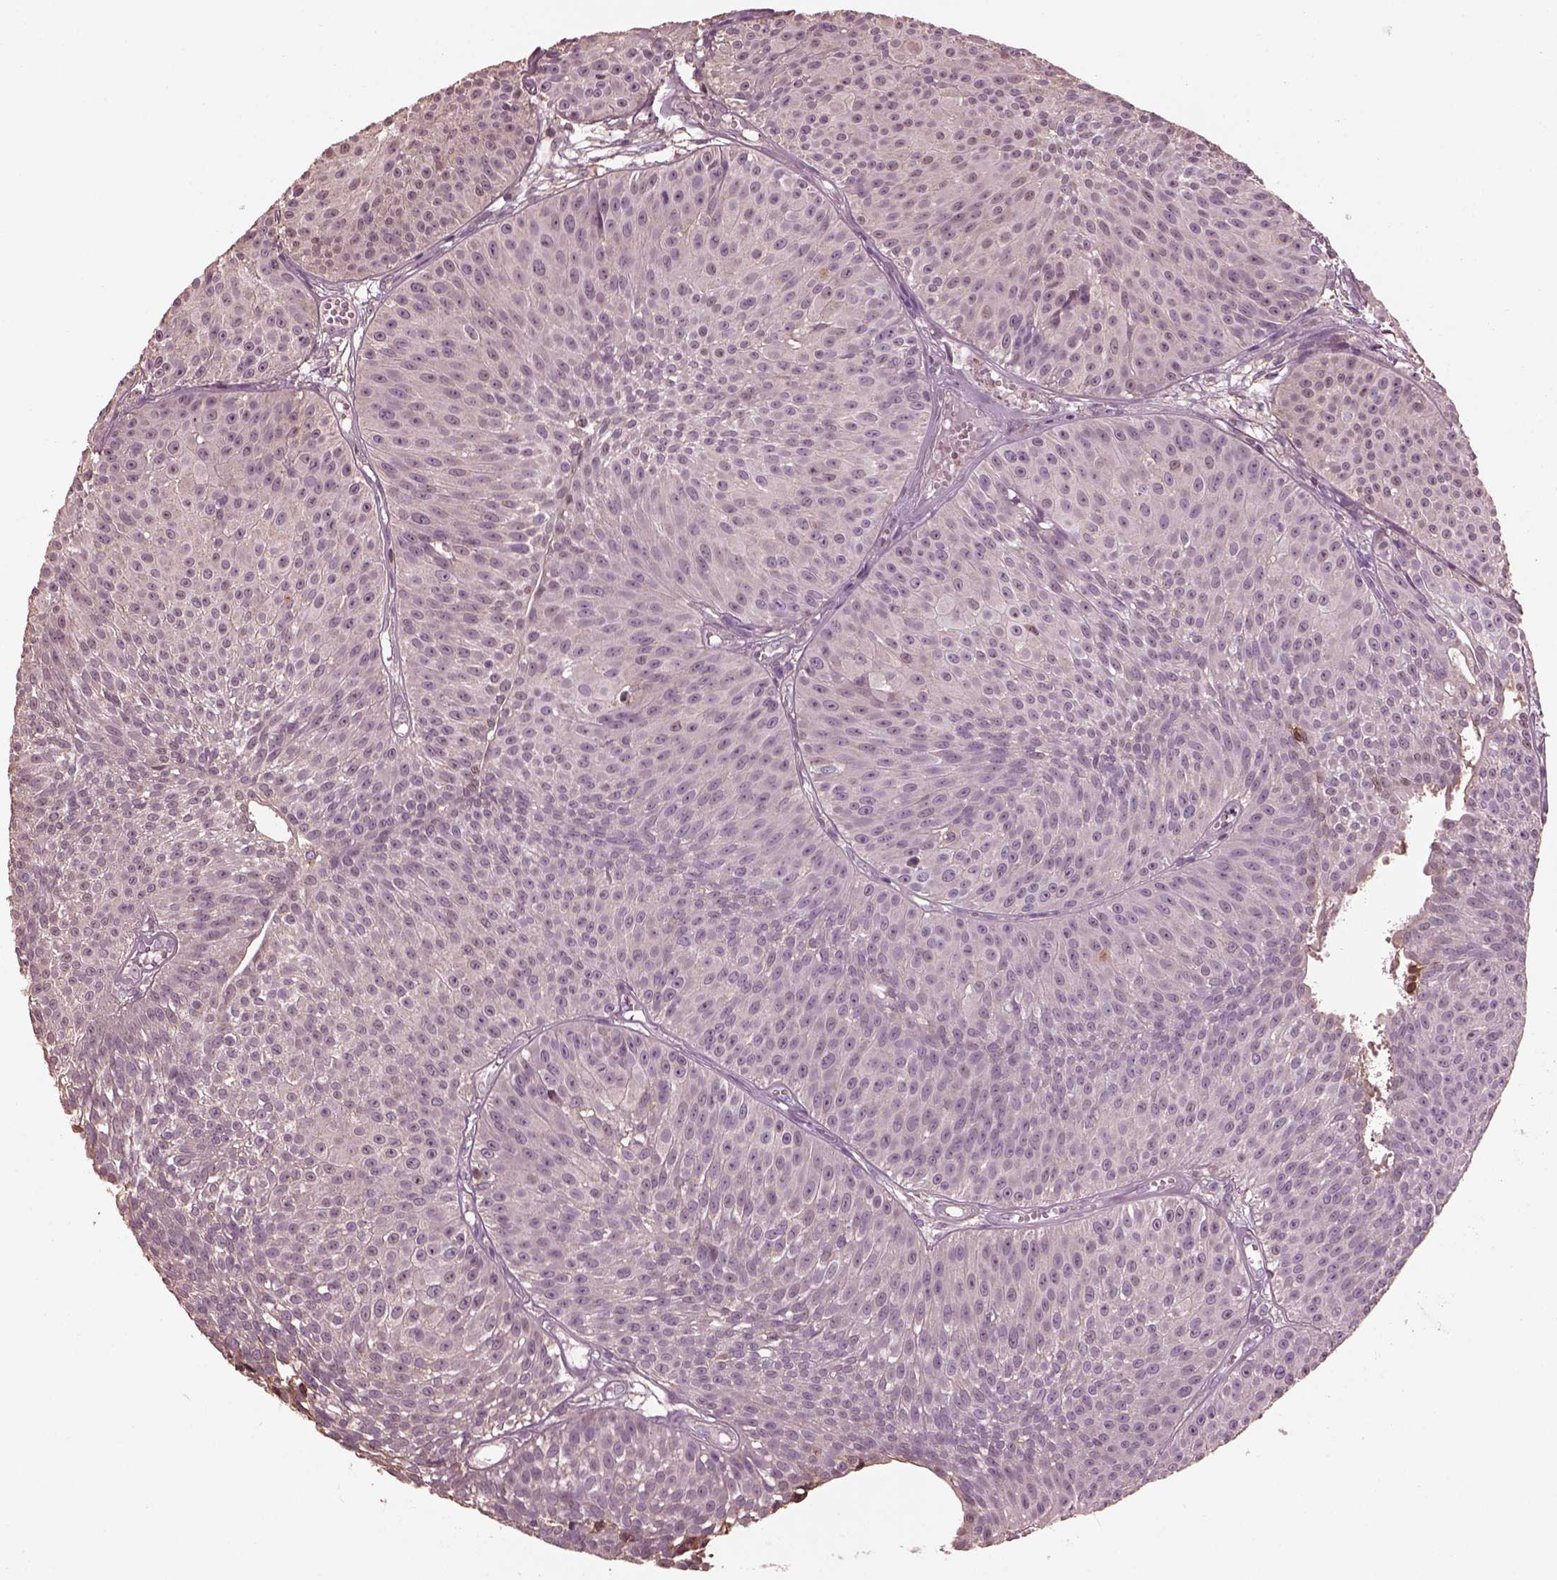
{"staining": {"intensity": "moderate", "quantity": "<25%", "location": "cytoplasmic/membranous,nuclear"}, "tissue": "urothelial cancer", "cell_type": "Tumor cells", "image_type": "cancer", "snomed": [{"axis": "morphology", "description": "Urothelial carcinoma, Low grade"}, {"axis": "topography", "description": "Urinary bladder"}], "caption": "Tumor cells show moderate cytoplasmic/membranous and nuclear positivity in approximately <25% of cells in urothelial cancer.", "gene": "SRI", "patient": {"sex": "male", "age": 63}}